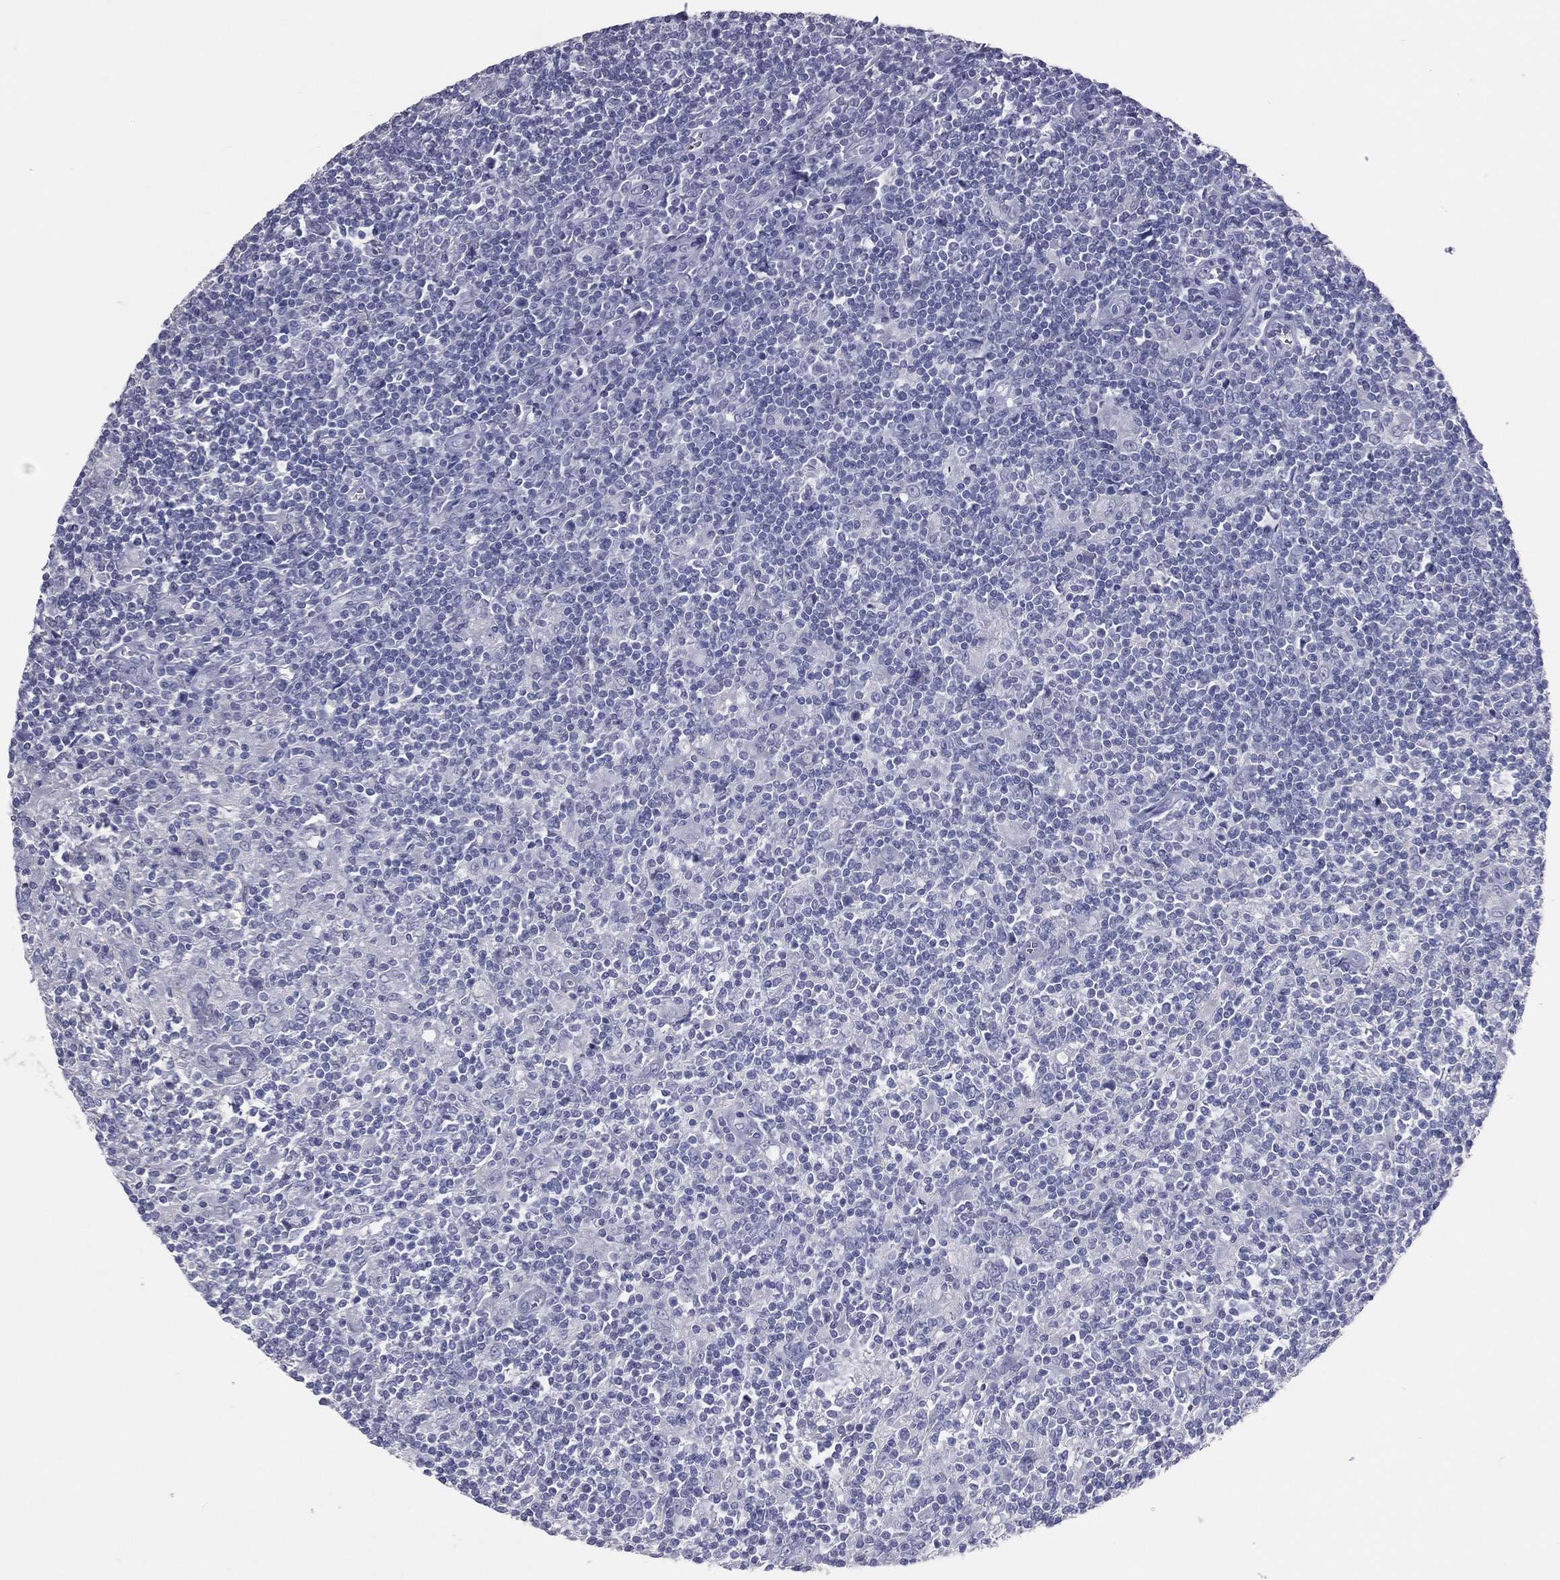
{"staining": {"intensity": "negative", "quantity": "none", "location": "none"}, "tissue": "lymphoma", "cell_type": "Tumor cells", "image_type": "cancer", "snomed": [{"axis": "morphology", "description": "Hodgkin's disease, NOS"}, {"axis": "topography", "description": "Lymph node"}], "caption": "IHC photomicrograph of neoplastic tissue: lymphoma stained with DAB displays no significant protein staining in tumor cells. The staining is performed using DAB brown chromogen with nuclei counter-stained in using hematoxylin.", "gene": "TFPI2", "patient": {"sex": "male", "age": 40}}